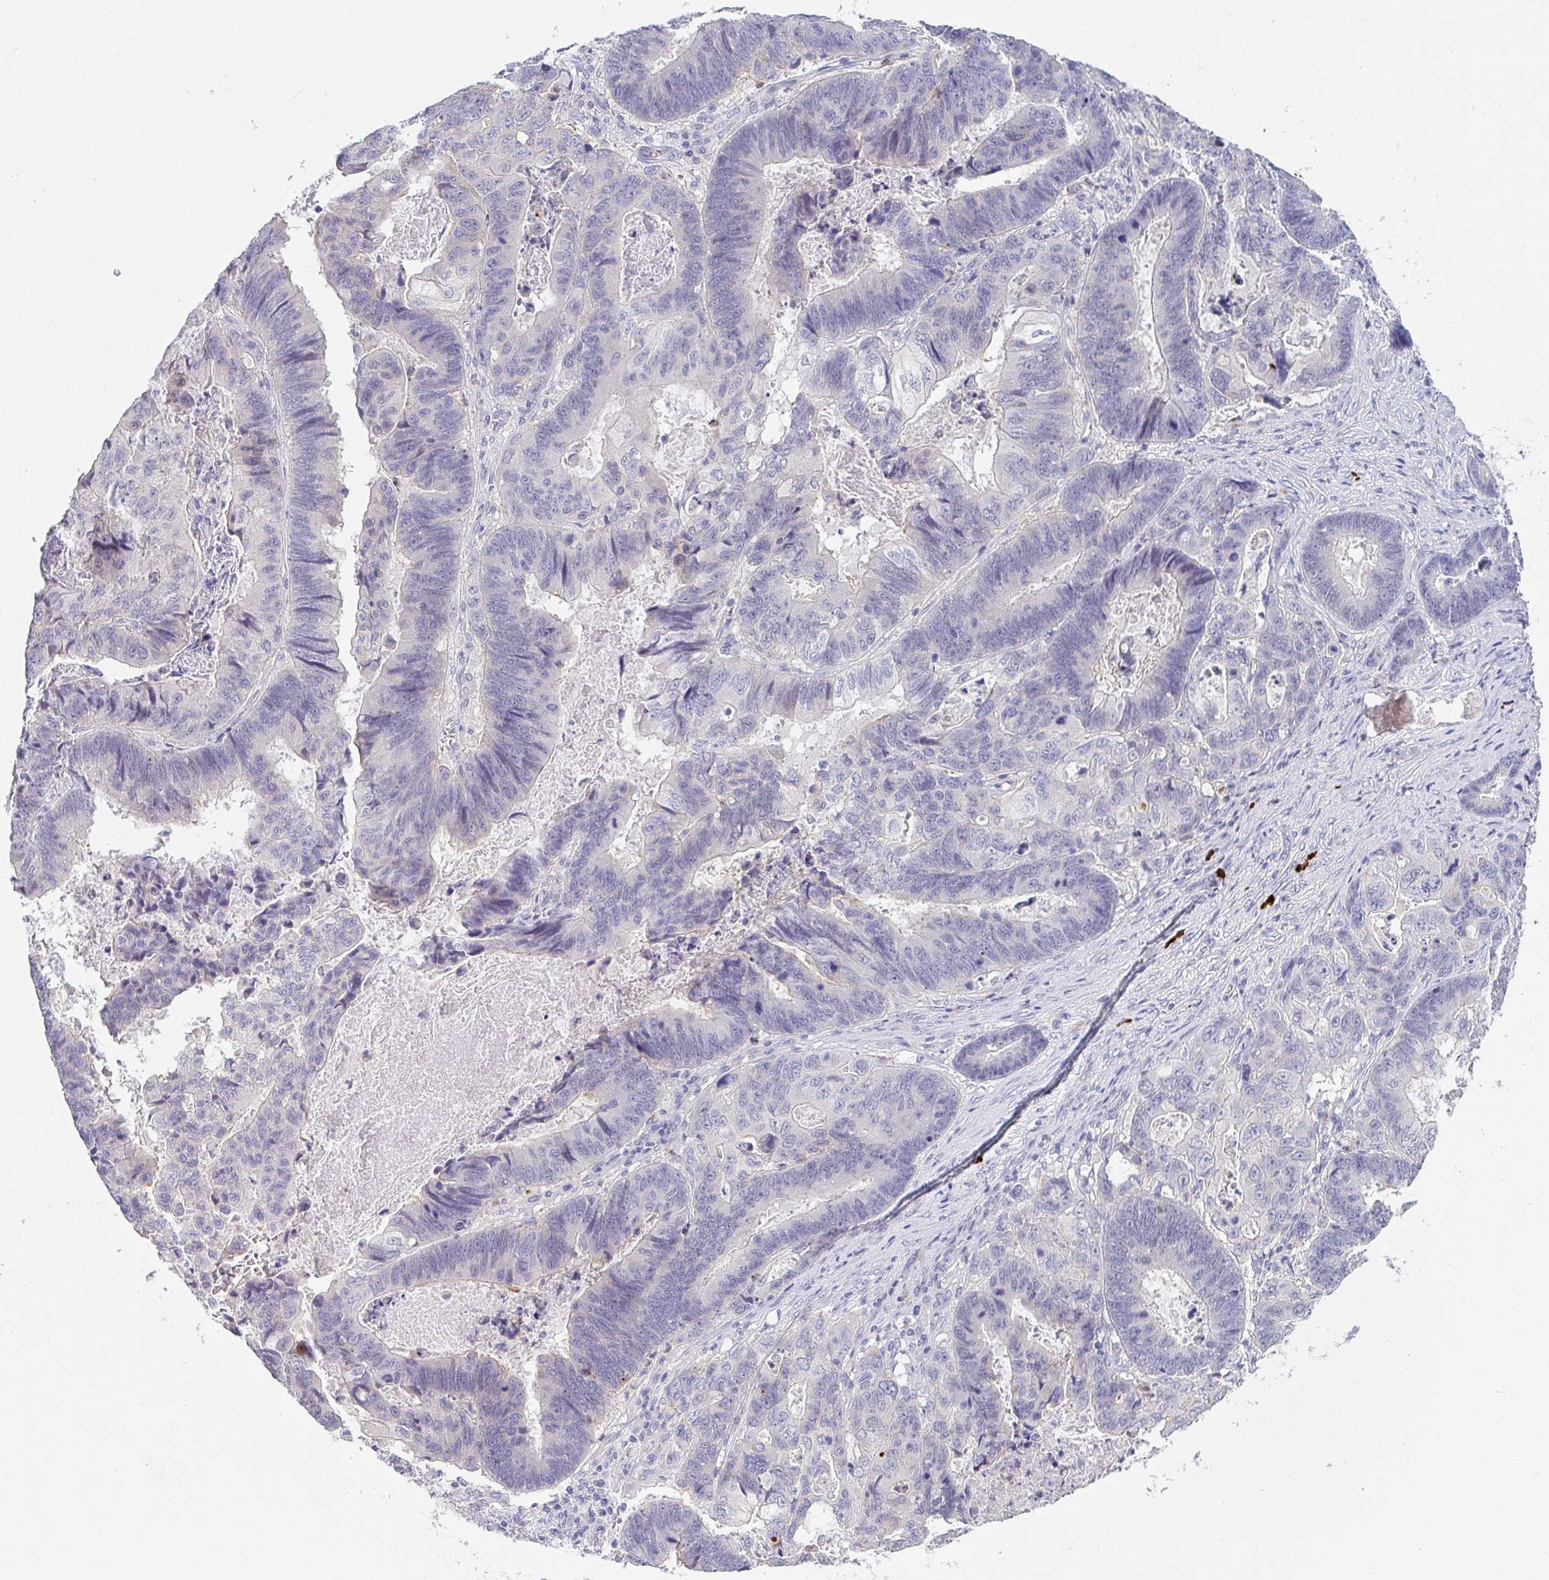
{"staining": {"intensity": "negative", "quantity": "none", "location": "none"}, "tissue": "lung cancer", "cell_type": "Tumor cells", "image_type": "cancer", "snomed": [{"axis": "morphology", "description": "Aneuploidy"}, {"axis": "morphology", "description": "Adenocarcinoma, NOS"}, {"axis": "morphology", "description": "Adenocarcinoma primary or metastatic"}, {"axis": "topography", "description": "Lung"}], "caption": "This image is of lung cancer stained with IHC to label a protein in brown with the nuclei are counter-stained blue. There is no positivity in tumor cells.", "gene": "CACNA1S", "patient": {"sex": "female", "age": 75}}